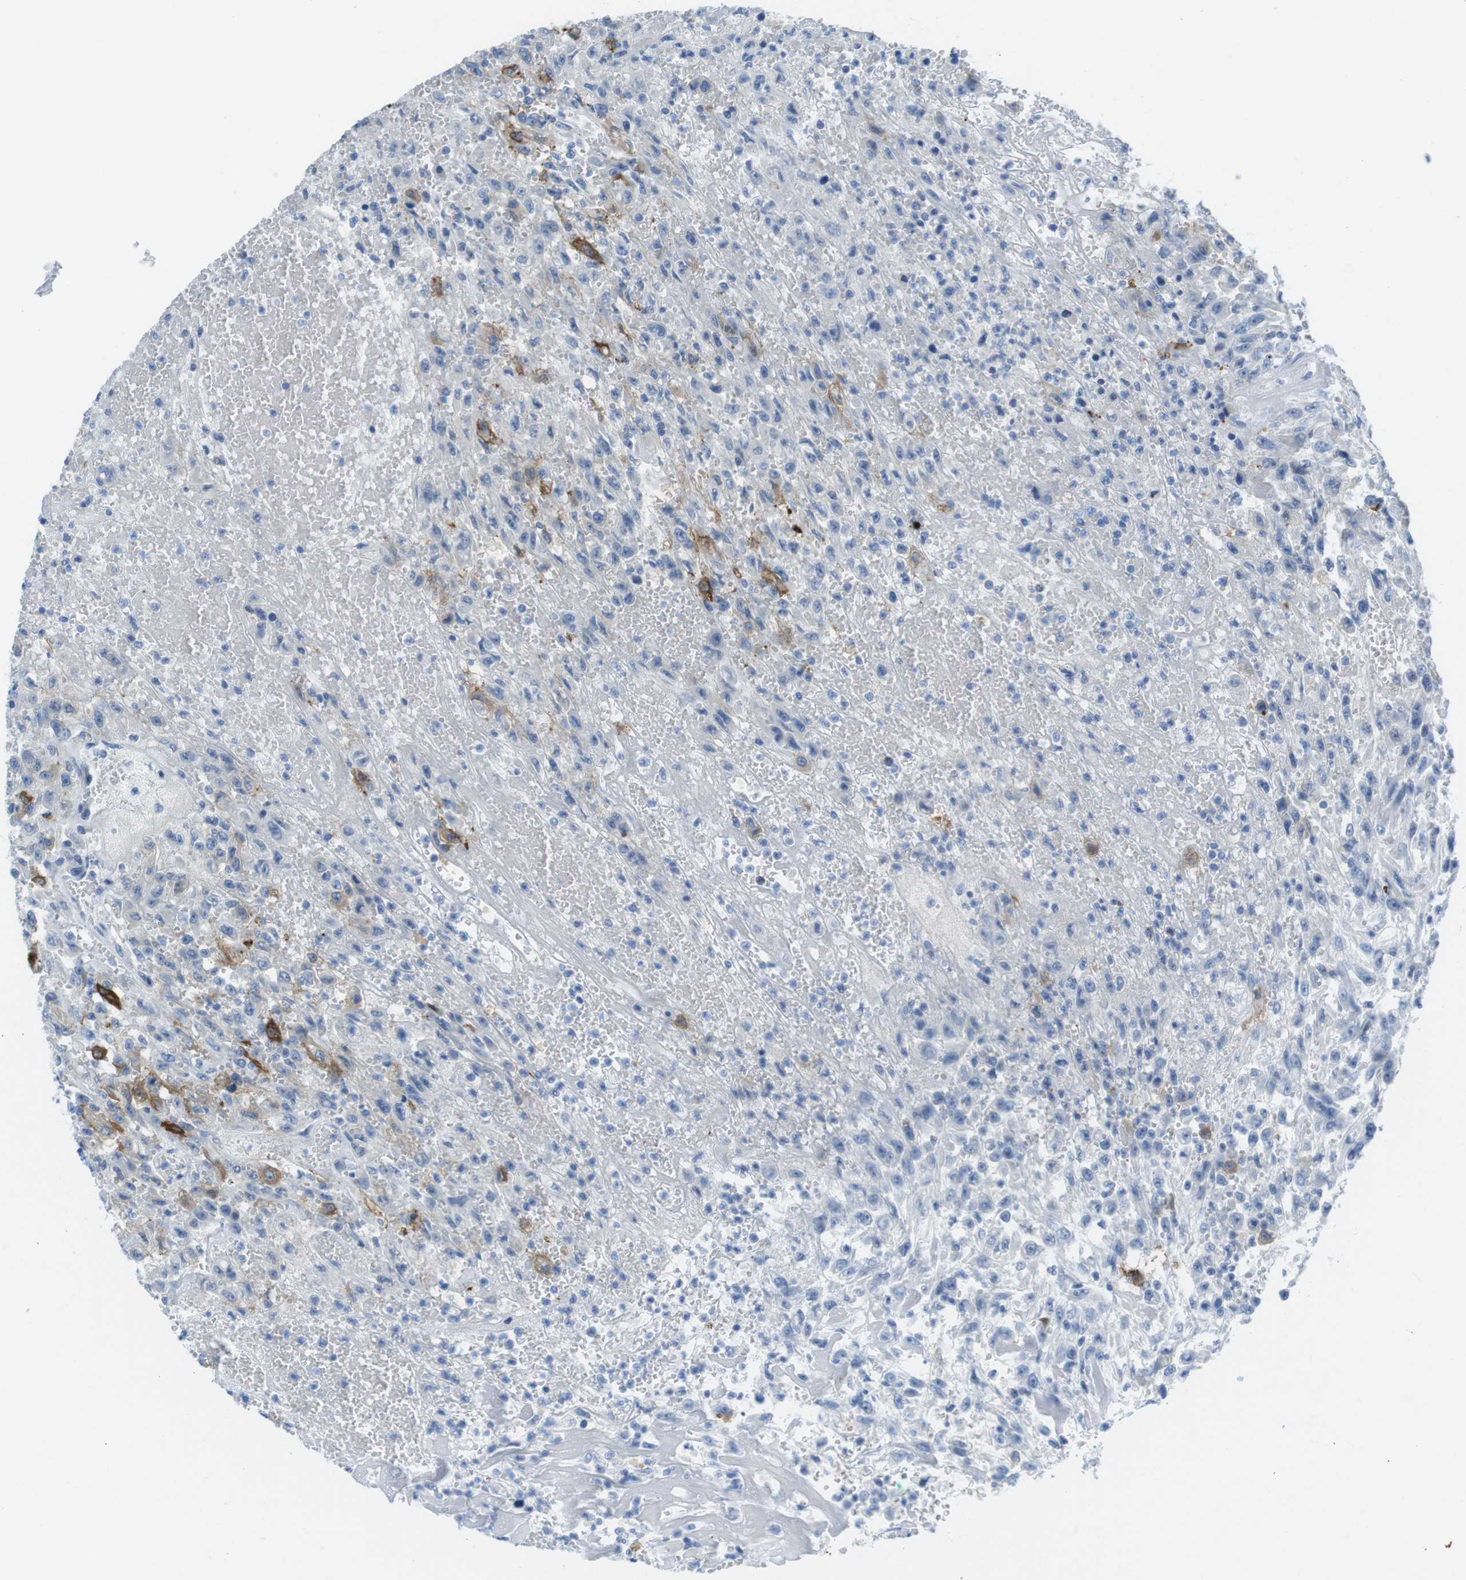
{"staining": {"intensity": "moderate", "quantity": "<25%", "location": "cytoplasmic/membranous"}, "tissue": "urothelial cancer", "cell_type": "Tumor cells", "image_type": "cancer", "snomed": [{"axis": "morphology", "description": "Urothelial carcinoma, High grade"}, {"axis": "topography", "description": "Urinary bladder"}], "caption": "A brown stain shows moderate cytoplasmic/membranous positivity of a protein in human urothelial cancer tumor cells.", "gene": "GAP43", "patient": {"sex": "male", "age": 46}}